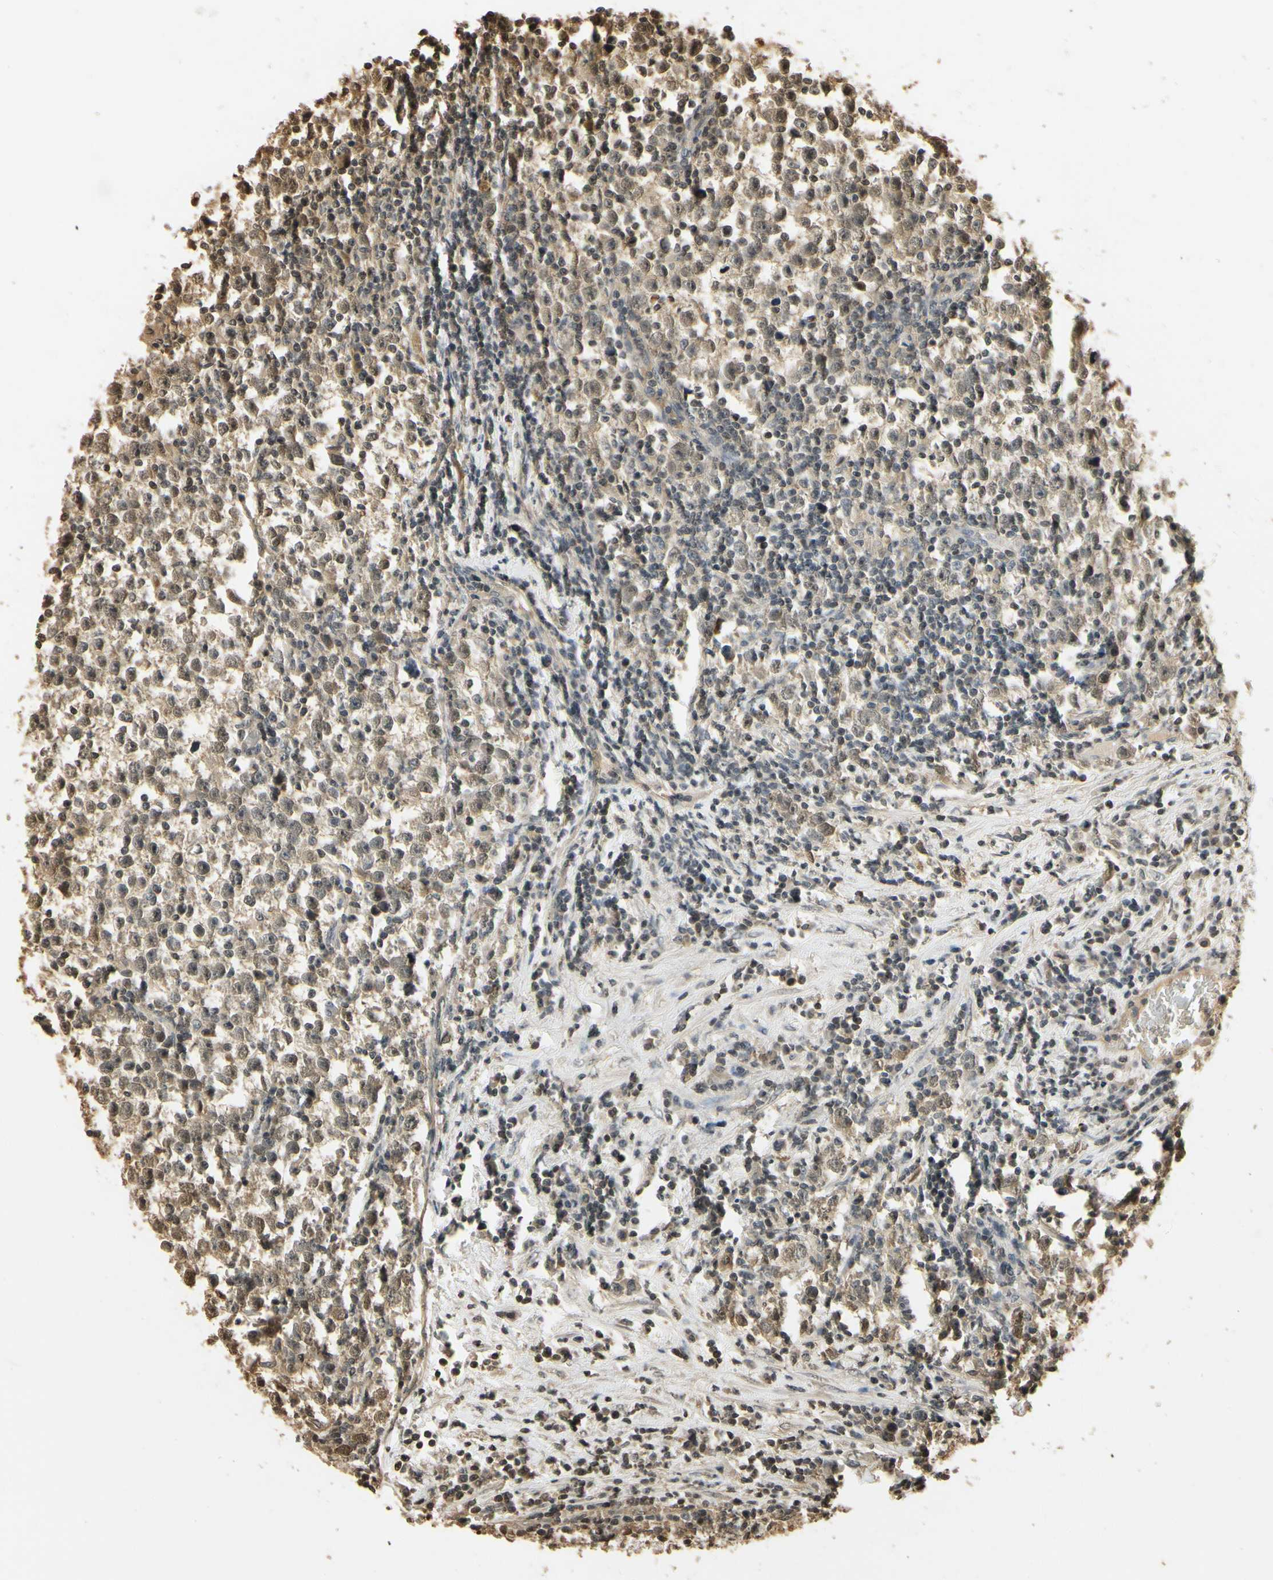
{"staining": {"intensity": "weak", "quantity": ">75%", "location": "cytoplasmic/membranous"}, "tissue": "testis cancer", "cell_type": "Tumor cells", "image_type": "cancer", "snomed": [{"axis": "morphology", "description": "Seminoma, NOS"}, {"axis": "topography", "description": "Testis"}], "caption": "Immunohistochemistry (IHC) image of neoplastic tissue: testis seminoma stained using immunohistochemistry reveals low levels of weak protein expression localized specifically in the cytoplasmic/membranous of tumor cells, appearing as a cytoplasmic/membranous brown color.", "gene": "SOD1", "patient": {"sex": "male", "age": 43}}